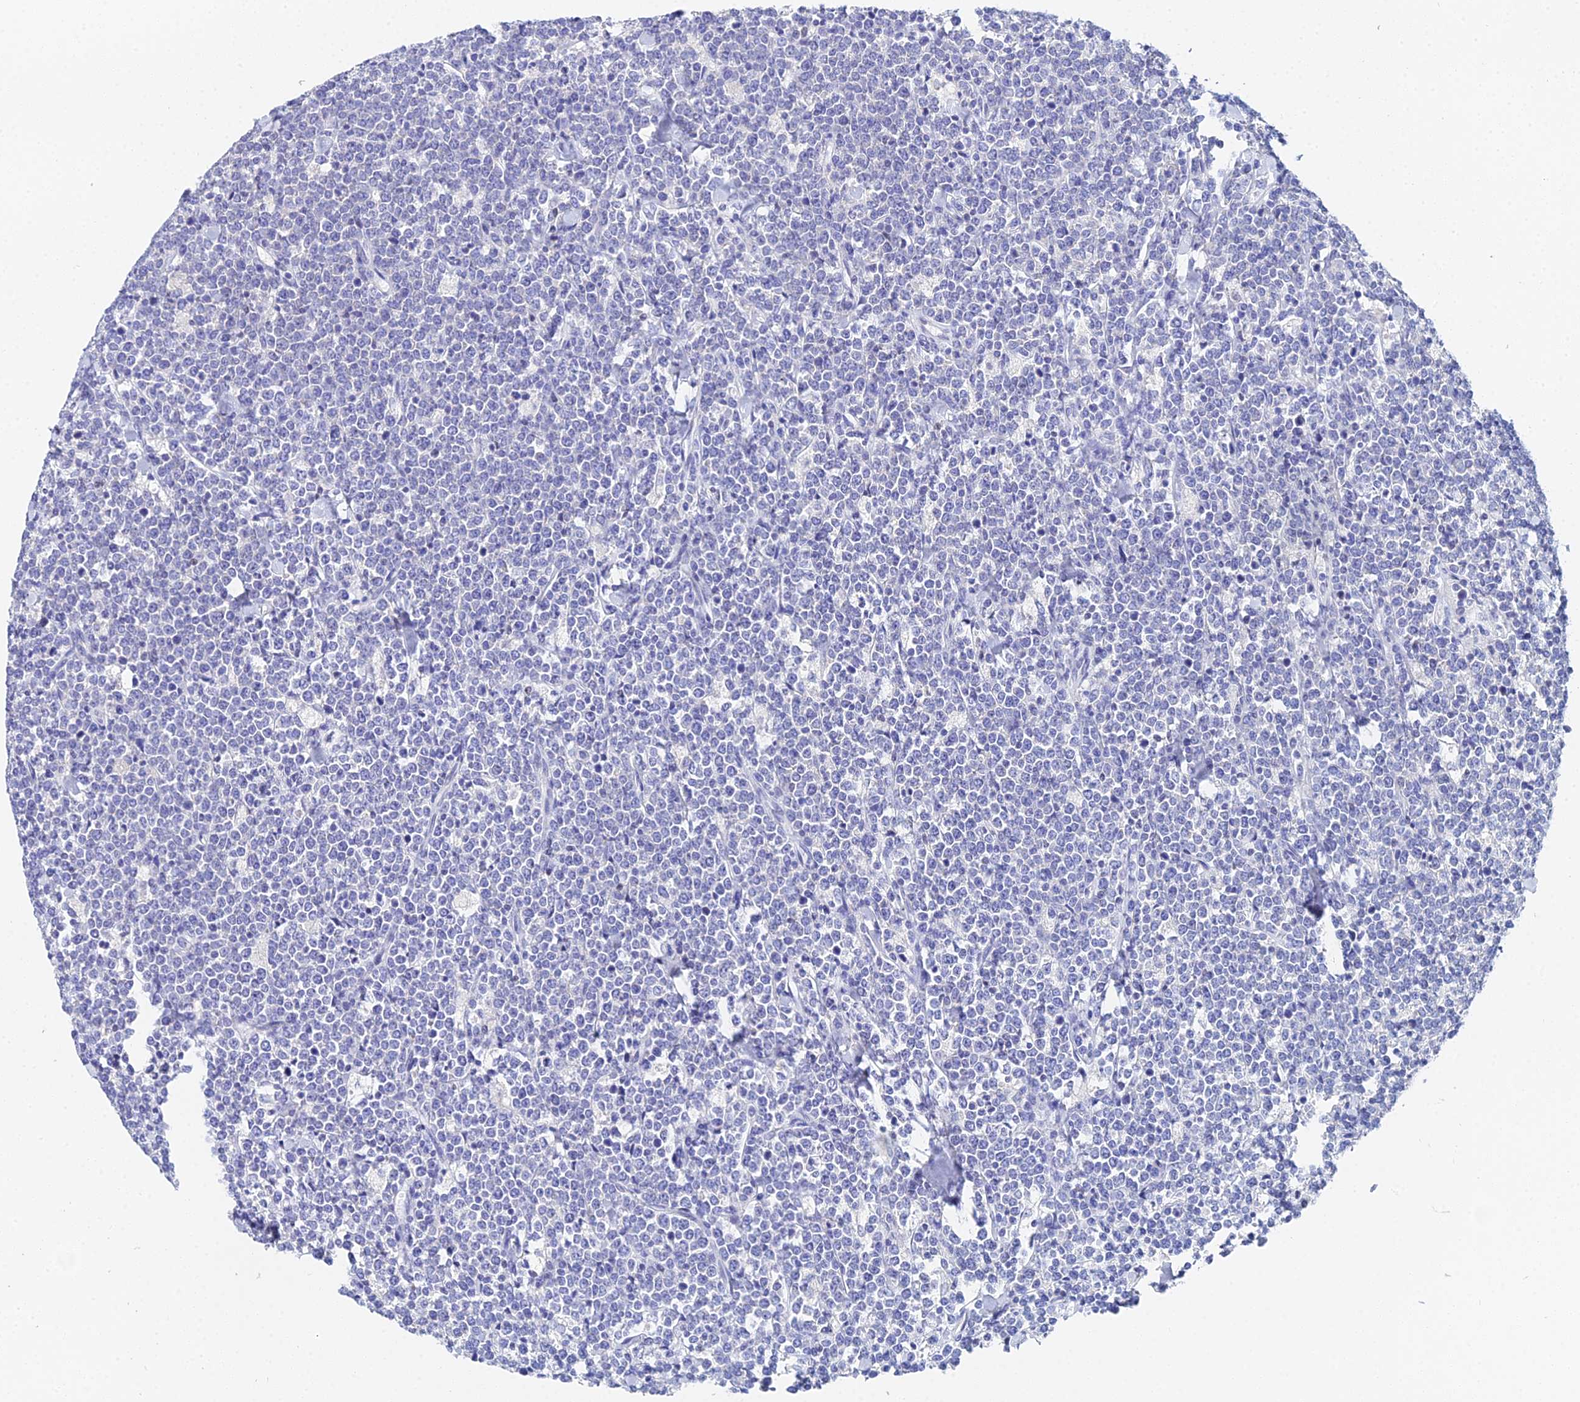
{"staining": {"intensity": "negative", "quantity": "none", "location": "none"}, "tissue": "lymphoma", "cell_type": "Tumor cells", "image_type": "cancer", "snomed": [{"axis": "morphology", "description": "Malignant lymphoma, non-Hodgkin's type, High grade"}, {"axis": "topography", "description": "Small intestine"}], "caption": "High power microscopy photomicrograph of an immunohistochemistry histopathology image of malignant lymphoma, non-Hodgkin's type (high-grade), revealing no significant positivity in tumor cells. Brightfield microscopy of immunohistochemistry stained with DAB (brown) and hematoxylin (blue), captured at high magnification.", "gene": "OCM", "patient": {"sex": "male", "age": 8}}